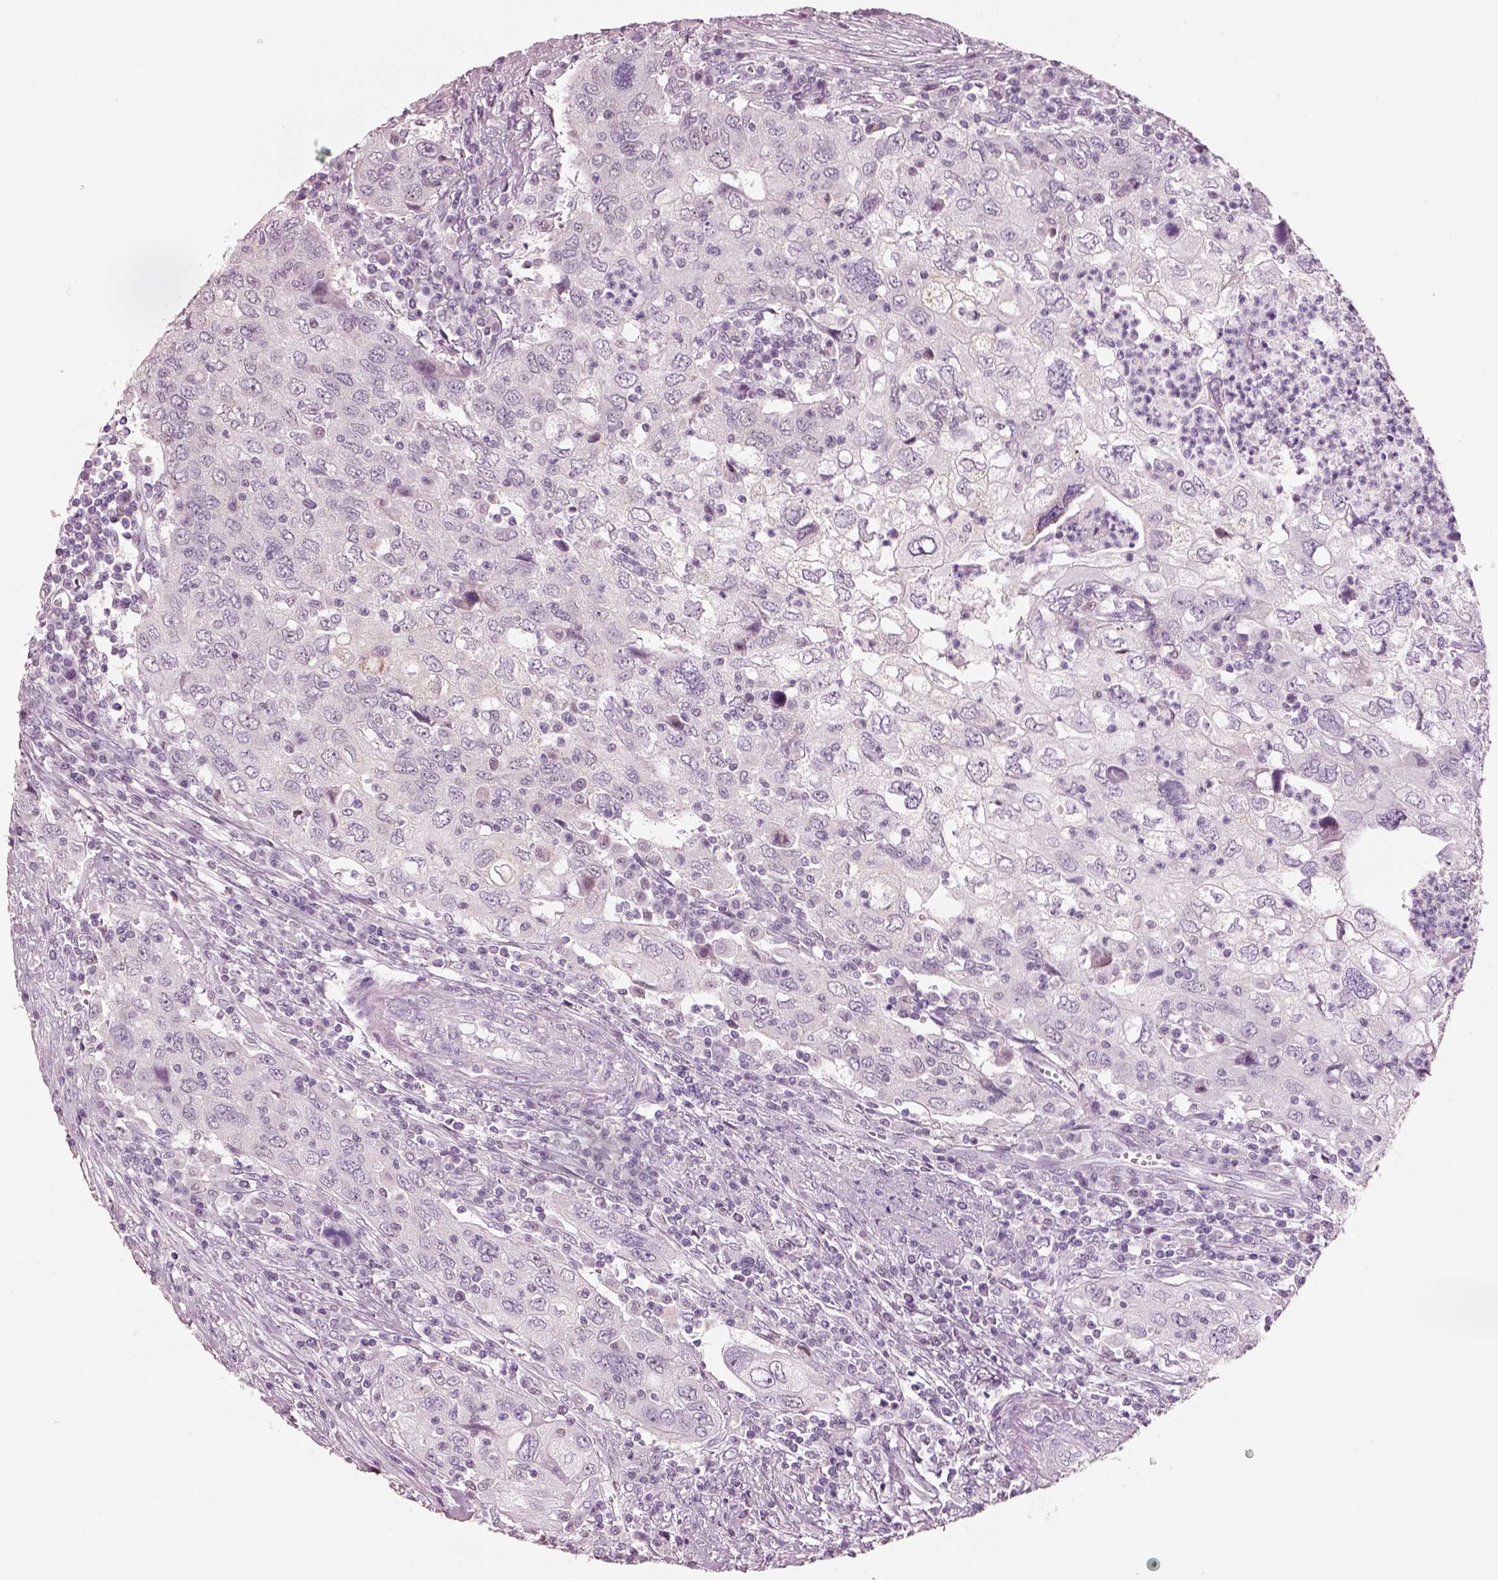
{"staining": {"intensity": "negative", "quantity": "none", "location": "none"}, "tissue": "urothelial cancer", "cell_type": "Tumor cells", "image_type": "cancer", "snomed": [{"axis": "morphology", "description": "Urothelial carcinoma, High grade"}, {"axis": "topography", "description": "Urinary bladder"}], "caption": "The immunohistochemistry photomicrograph has no significant staining in tumor cells of urothelial carcinoma (high-grade) tissue.", "gene": "ELSPBP1", "patient": {"sex": "male", "age": 76}}